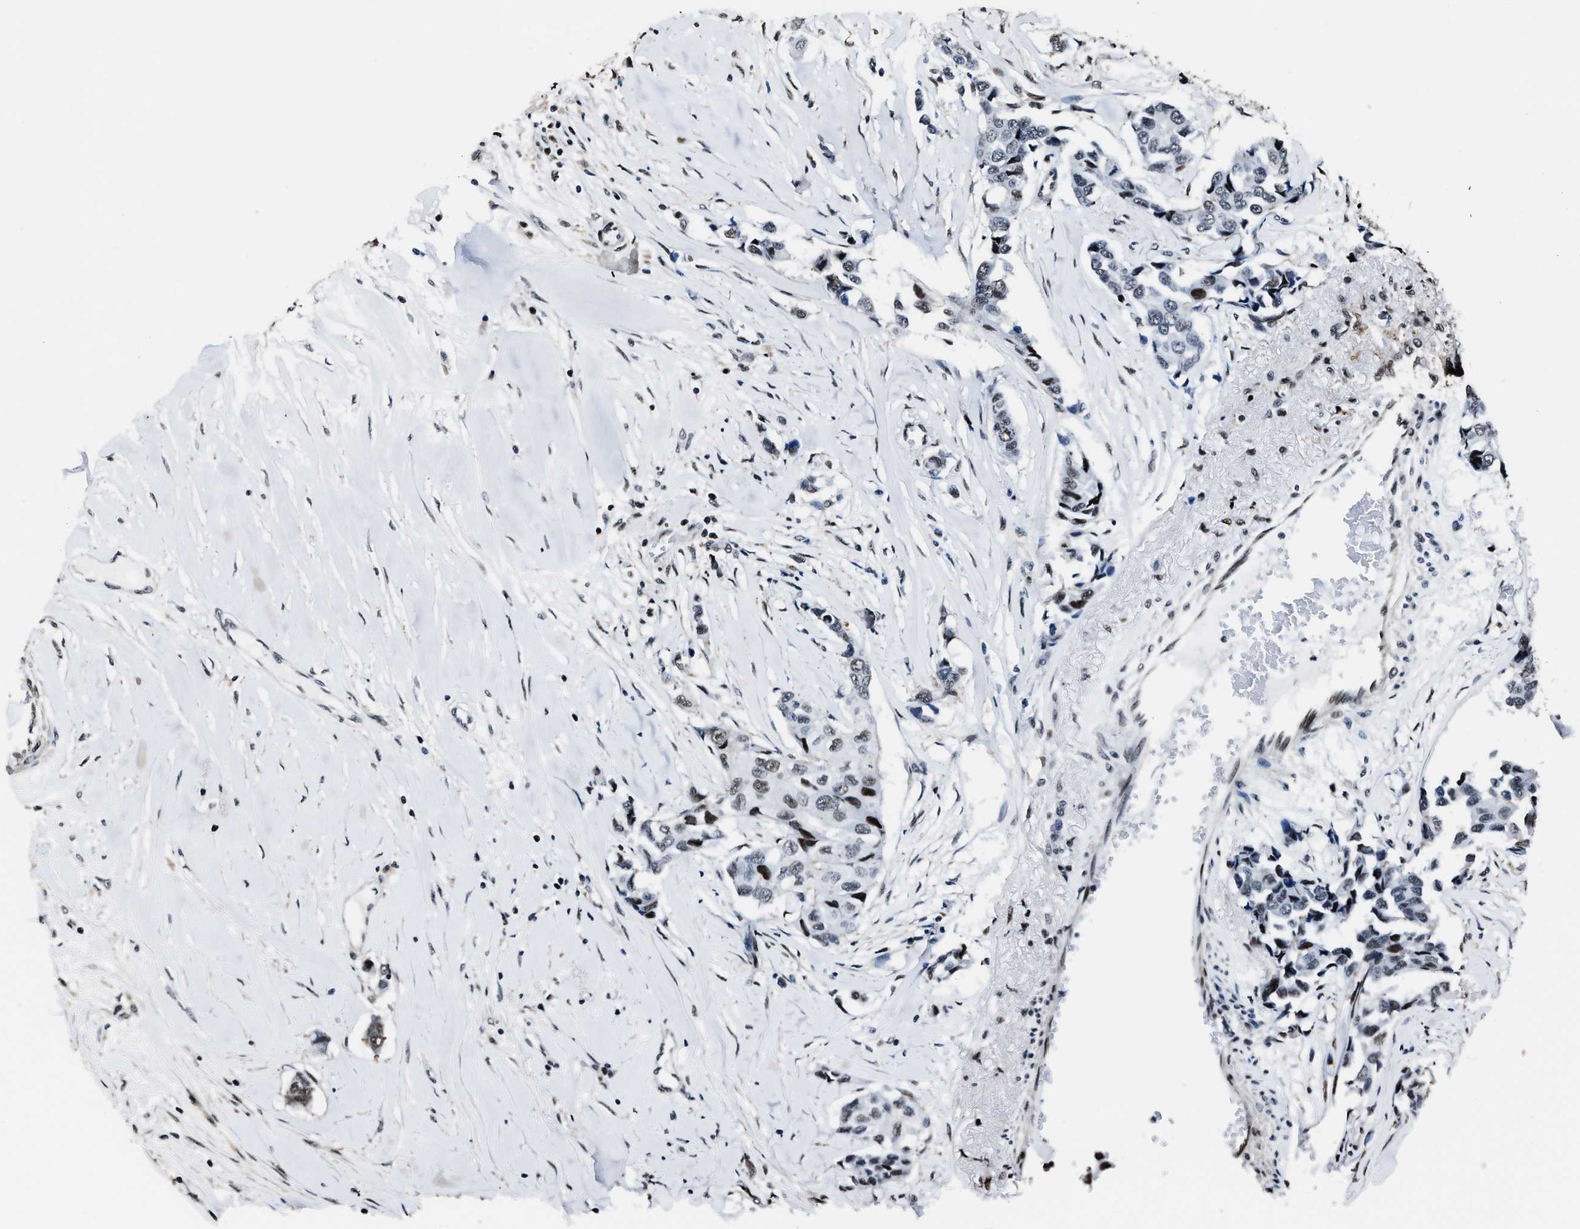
{"staining": {"intensity": "weak", "quantity": "<25%", "location": "nuclear"}, "tissue": "breast cancer", "cell_type": "Tumor cells", "image_type": "cancer", "snomed": [{"axis": "morphology", "description": "Duct carcinoma"}, {"axis": "topography", "description": "Breast"}], "caption": "High magnification brightfield microscopy of breast cancer stained with DAB (brown) and counterstained with hematoxylin (blue): tumor cells show no significant positivity. Nuclei are stained in blue.", "gene": "PPIE", "patient": {"sex": "female", "age": 80}}